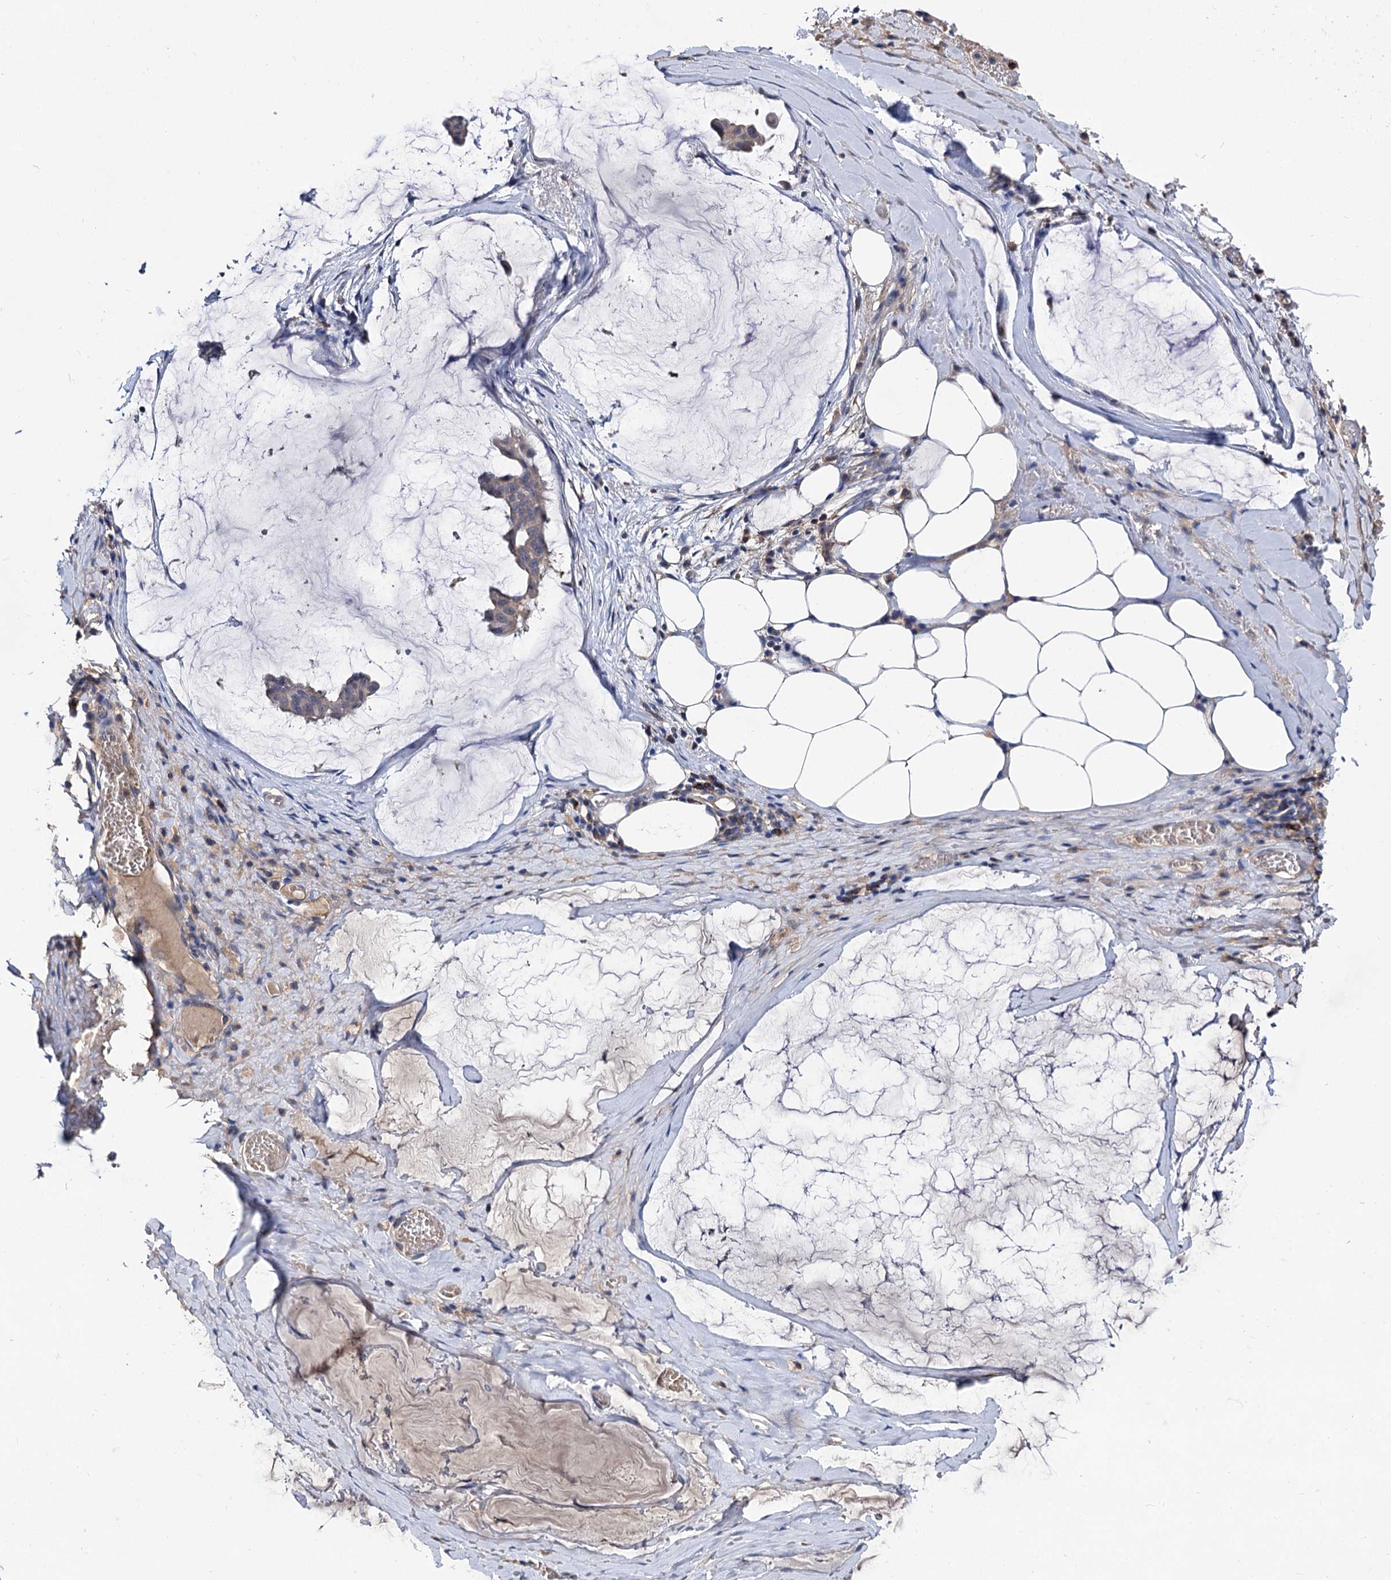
{"staining": {"intensity": "weak", "quantity": "<25%", "location": "cytoplasmic/membranous"}, "tissue": "ovarian cancer", "cell_type": "Tumor cells", "image_type": "cancer", "snomed": [{"axis": "morphology", "description": "Cystadenocarcinoma, mucinous, NOS"}, {"axis": "topography", "description": "Ovary"}], "caption": "This is an immunohistochemistry photomicrograph of ovarian mucinous cystadenocarcinoma. There is no positivity in tumor cells.", "gene": "HVCN1", "patient": {"sex": "female", "age": 73}}